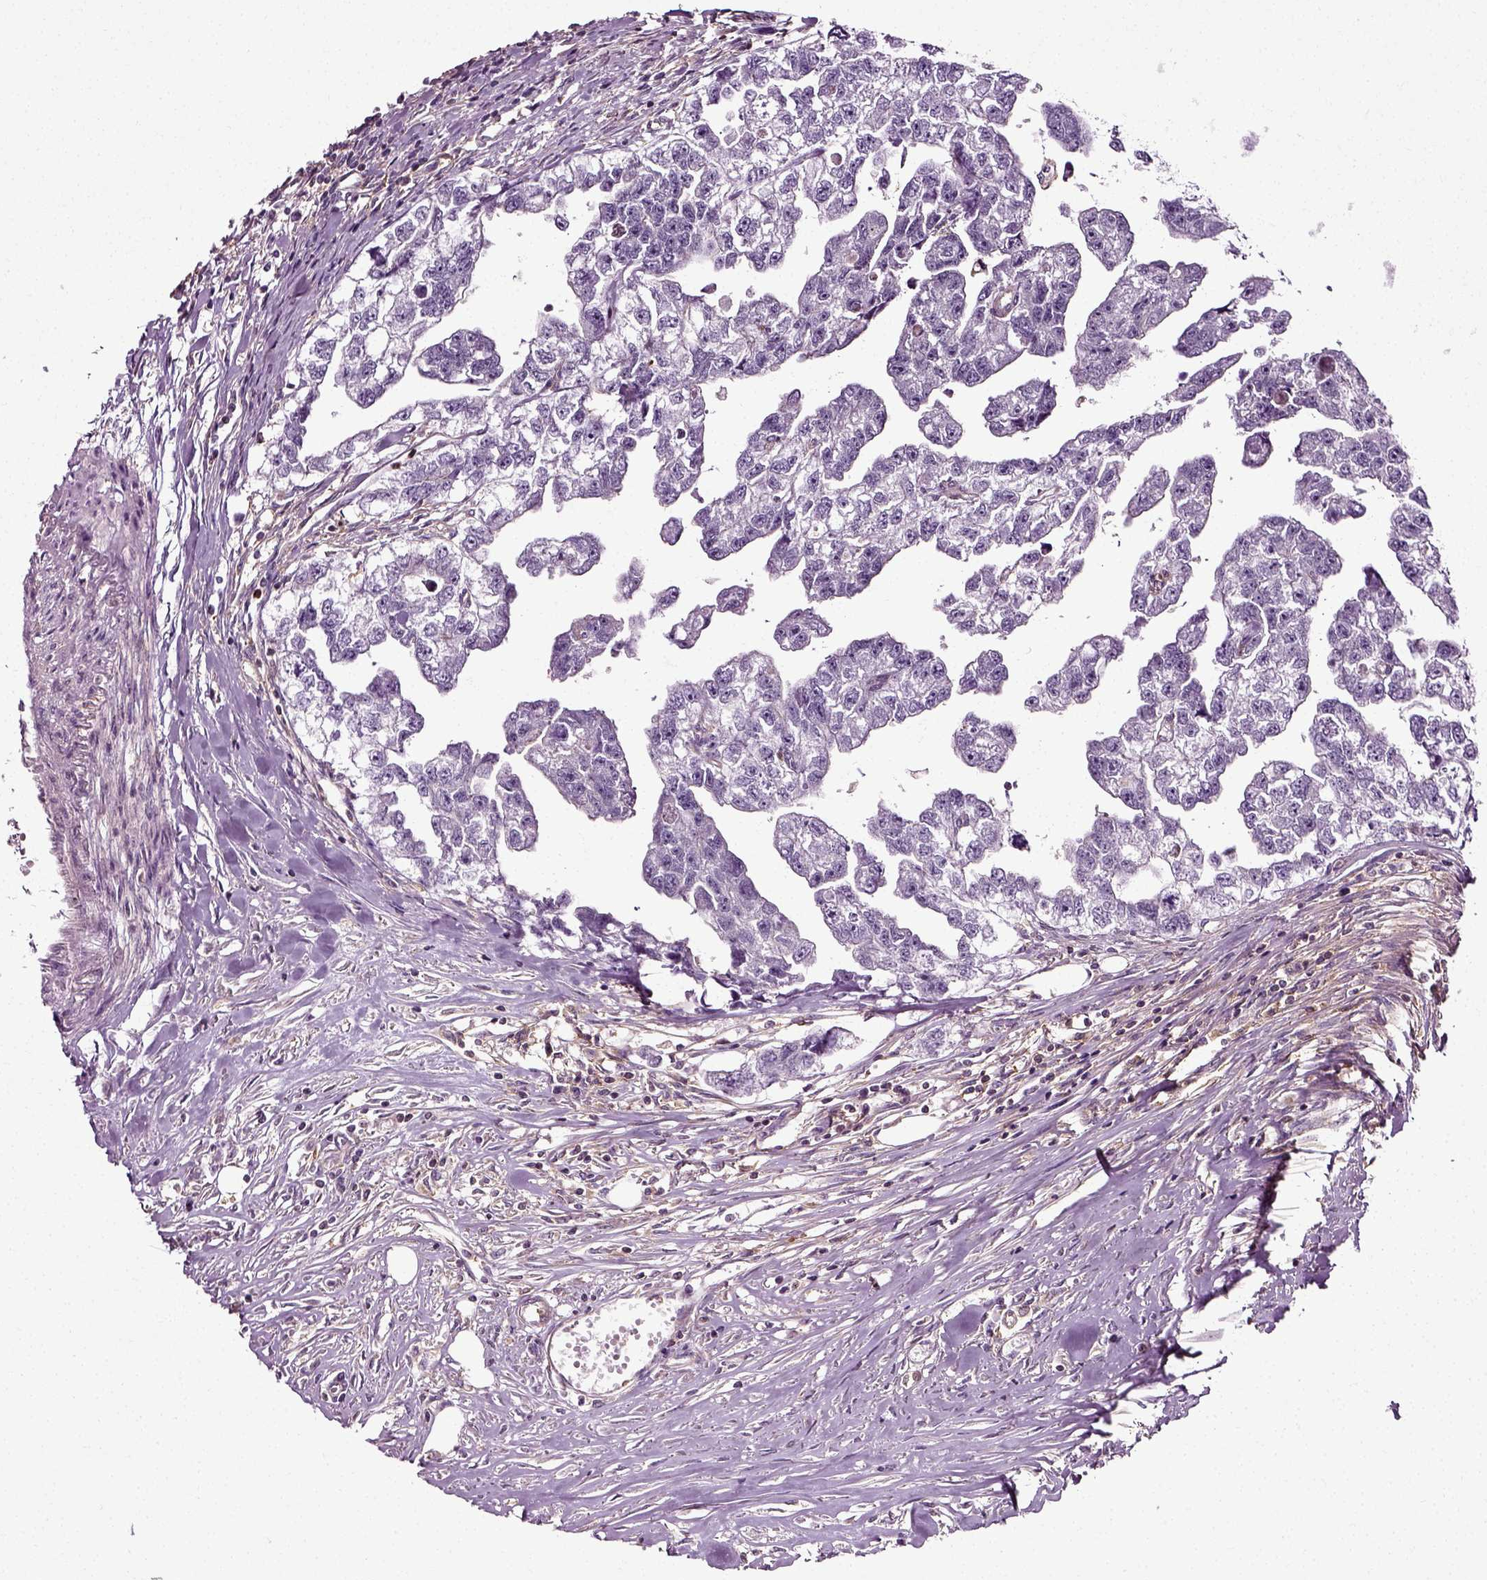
{"staining": {"intensity": "negative", "quantity": "none", "location": "none"}, "tissue": "testis cancer", "cell_type": "Tumor cells", "image_type": "cancer", "snomed": [{"axis": "morphology", "description": "Carcinoma, Embryonal, NOS"}, {"axis": "morphology", "description": "Teratoma, malignant, NOS"}, {"axis": "topography", "description": "Testis"}], "caption": "IHC histopathology image of human malignant teratoma (testis) stained for a protein (brown), which demonstrates no staining in tumor cells.", "gene": "RHOF", "patient": {"sex": "male", "age": 44}}